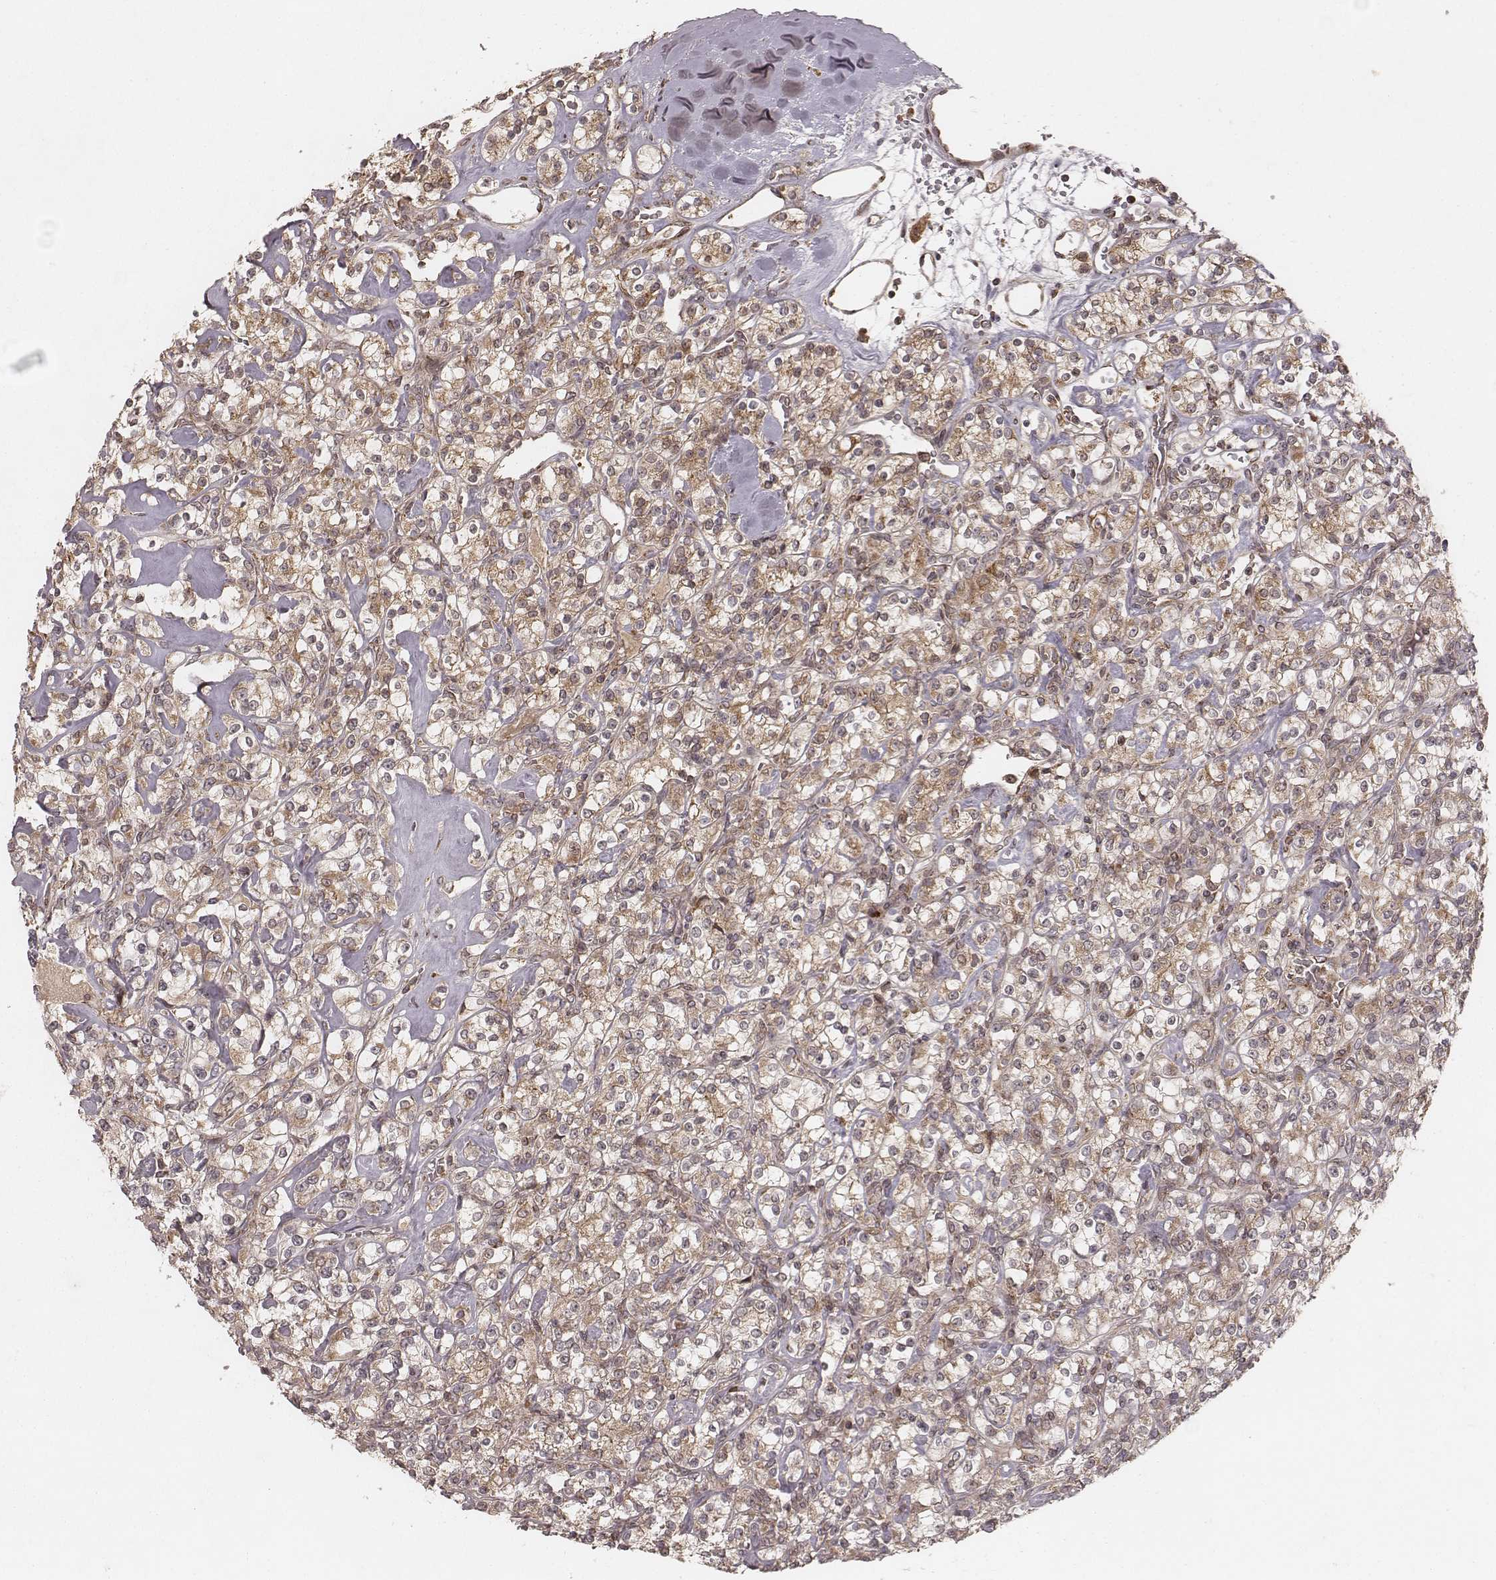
{"staining": {"intensity": "moderate", "quantity": ">75%", "location": "cytoplasmic/membranous"}, "tissue": "renal cancer", "cell_type": "Tumor cells", "image_type": "cancer", "snomed": [{"axis": "morphology", "description": "Adenocarcinoma, NOS"}, {"axis": "topography", "description": "Kidney"}], "caption": "The immunohistochemical stain highlights moderate cytoplasmic/membranous expression in tumor cells of renal cancer tissue.", "gene": "MYO19", "patient": {"sex": "male", "age": 77}}